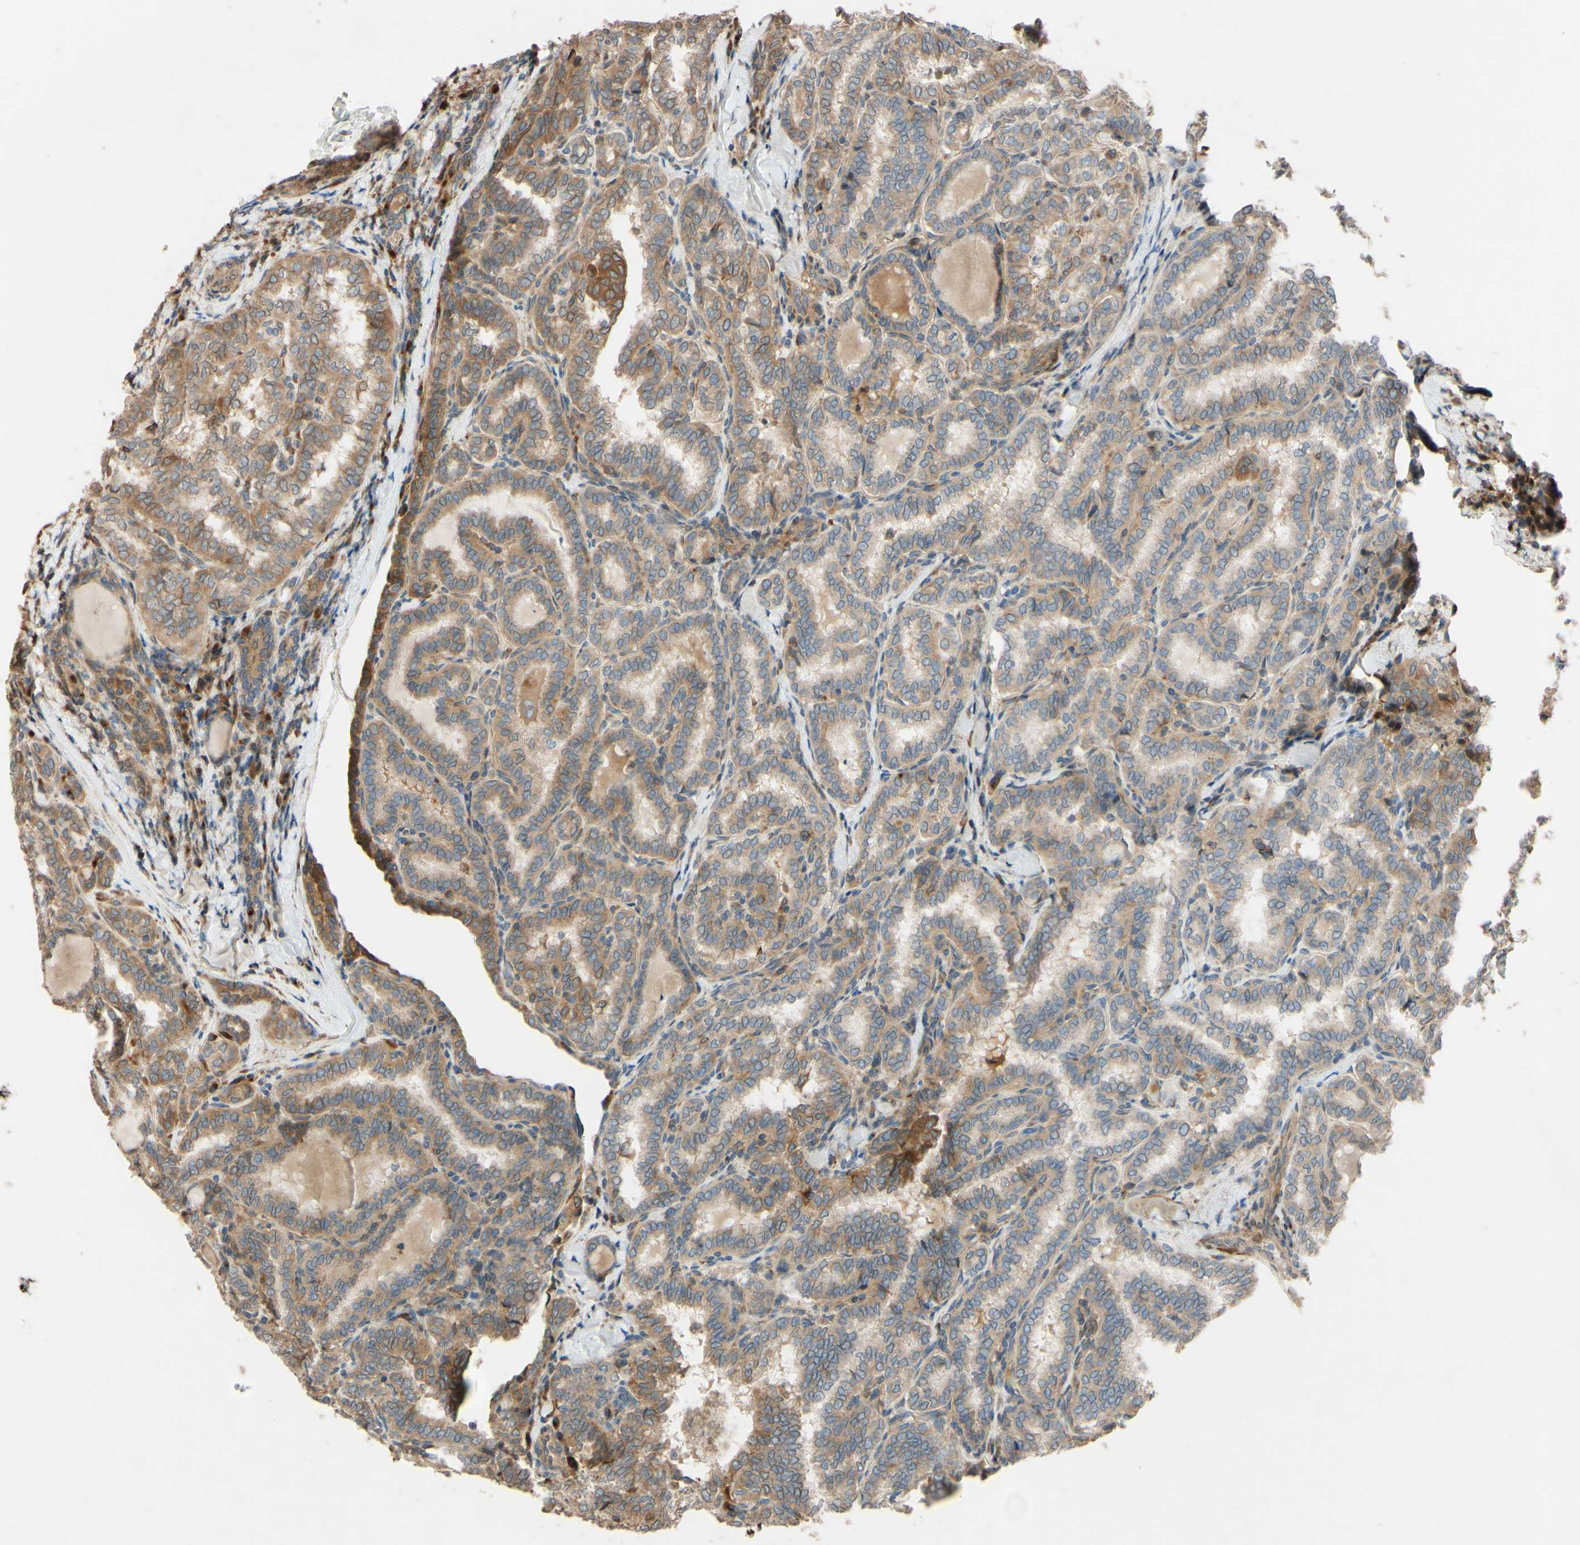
{"staining": {"intensity": "moderate", "quantity": "<25%", "location": "cytoplasmic/membranous,nuclear"}, "tissue": "thyroid cancer", "cell_type": "Tumor cells", "image_type": "cancer", "snomed": [{"axis": "morphology", "description": "Normal tissue, NOS"}, {"axis": "morphology", "description": "Papillary adenocarcinoma, NOS"}, {"axis": "topography", "description": "Thyroid gland"}], "caption": "Immunohistochemistry (IHC) of thyroid cancer displays low levels of moderate cytoplasmic/membranous and nuclear staining in approximately <25% of tumor cells.", "gene": "PTPRU", "patient": {"sex": "female", "age": 30}}